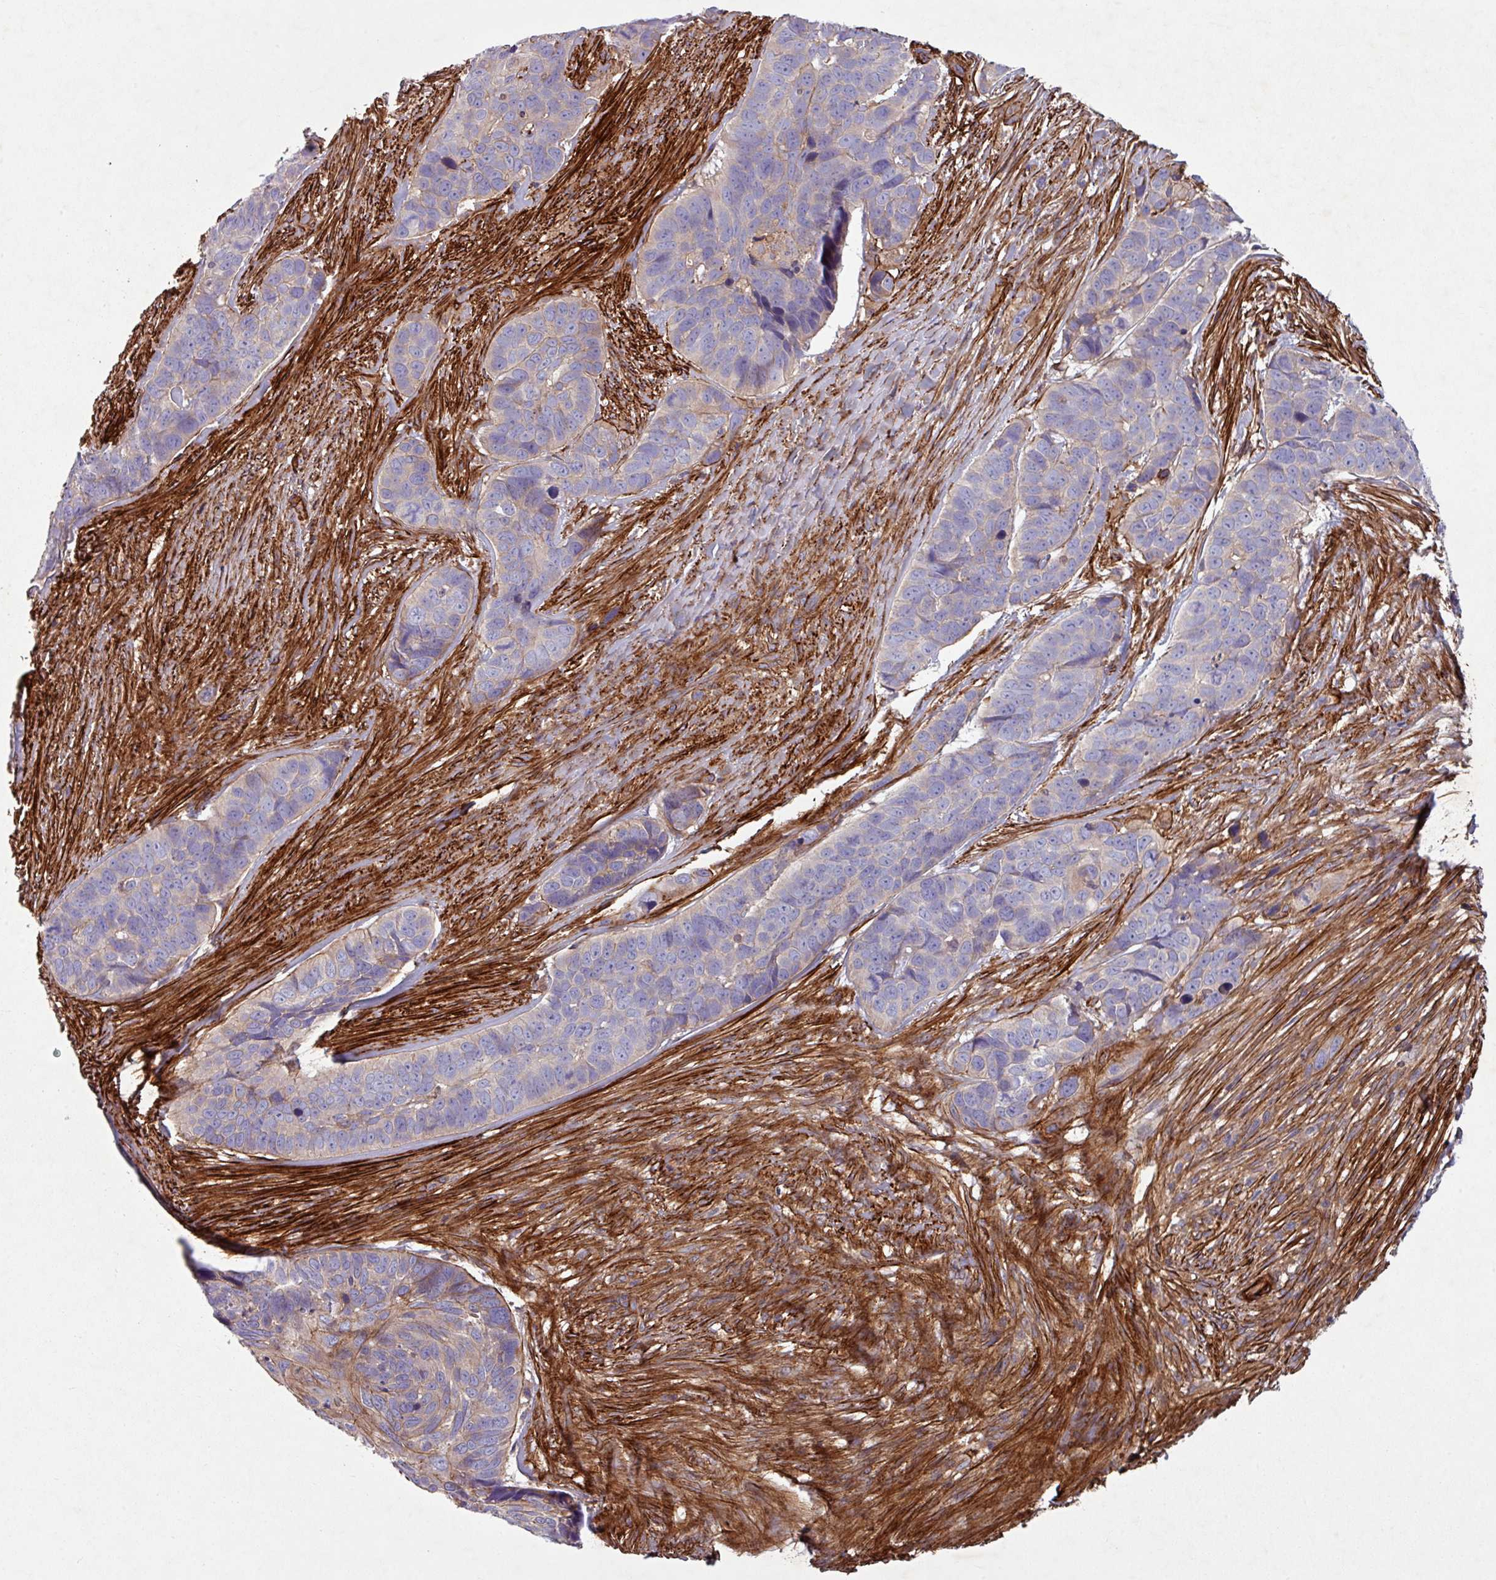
{"staining": {"intensity": "weak", "quantity": "25%-75%", "location": "cytoplasmic/membranous"}, "tissue": "skin cancer", "cell_type": "Tumor cells", "image_type": "cancer", "snomed": [{"axis": "morphology", "description": "Basal cell carcinoma"}, {"axis": "topography", "description": "Skin"}], "caption": "The immunohistochemical stain highlights weak cytoplasmic/membranous staining in tumor cells of skin cancer (basal cell carcinoma) tissue. Using DAB (3,3'-diaminobenzidine) (brown) and hematoxylin (blue) stains, captured at high magnification using brightfield microscopy.", "gene": "ATP2C2", "patient": {"sex": "female", "age": 82}}